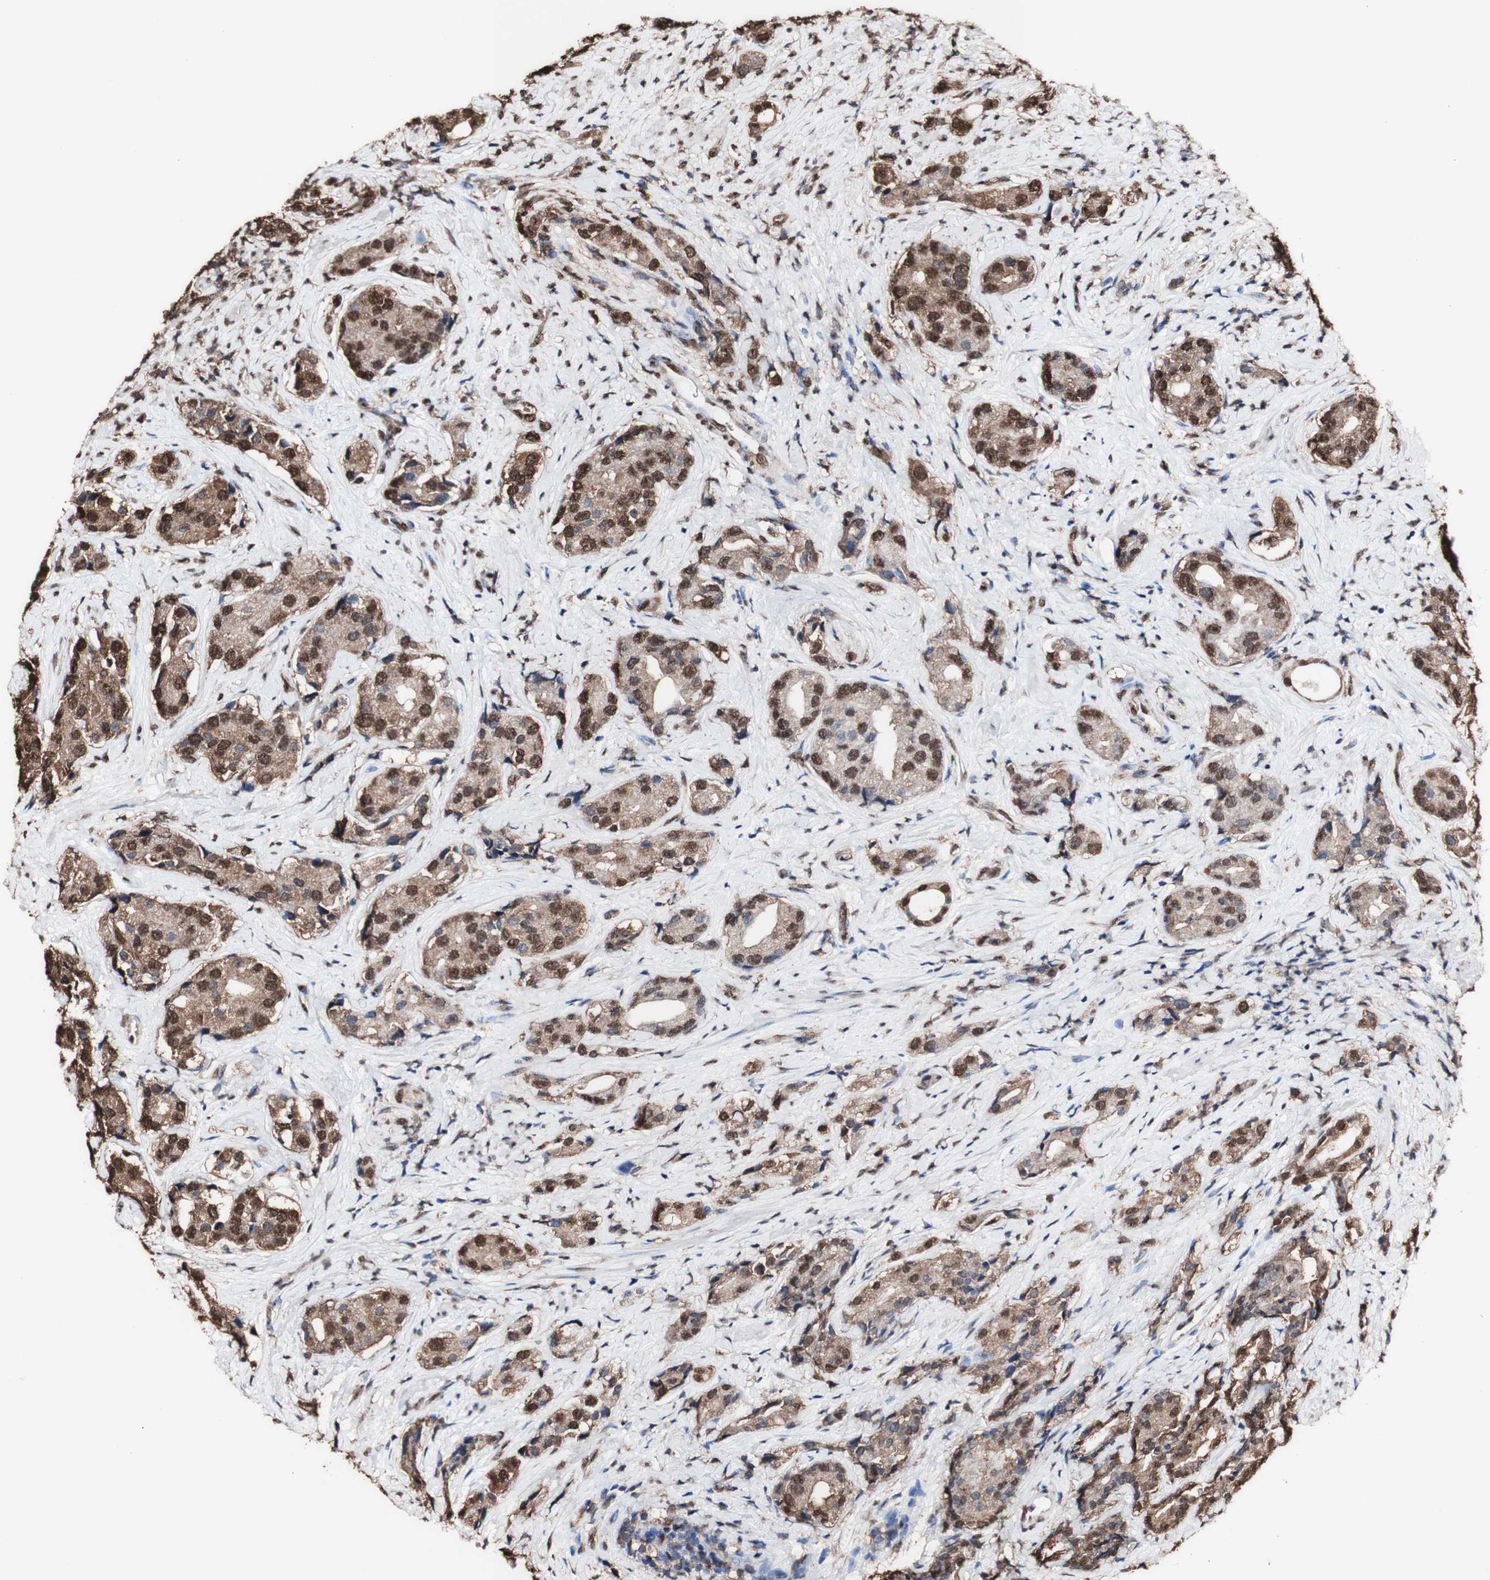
{"staining": {"intensity": "strong", "quantity": ">75%", "location": "cytoplasmic/membranous,nuclear"}, "tissue": "prostate cancer", "cell_type": "Tumor cells", "image_type": "cancer", "snomed": [{"axis": "morphology", "description": "Adenocarcinoma, High grade"}, {"axis": "topography", "description": "Prostate"}], "caption": "About >75% of tumor cells in adenocarcinoma (high-grade) (prostate) show strong cytoplasmic/membranous and nuclear protein positivity as visualized by brown immunohistochemical staining.", "gene": "PIDD1", "patient": {"sex": "male", "age": 71}}